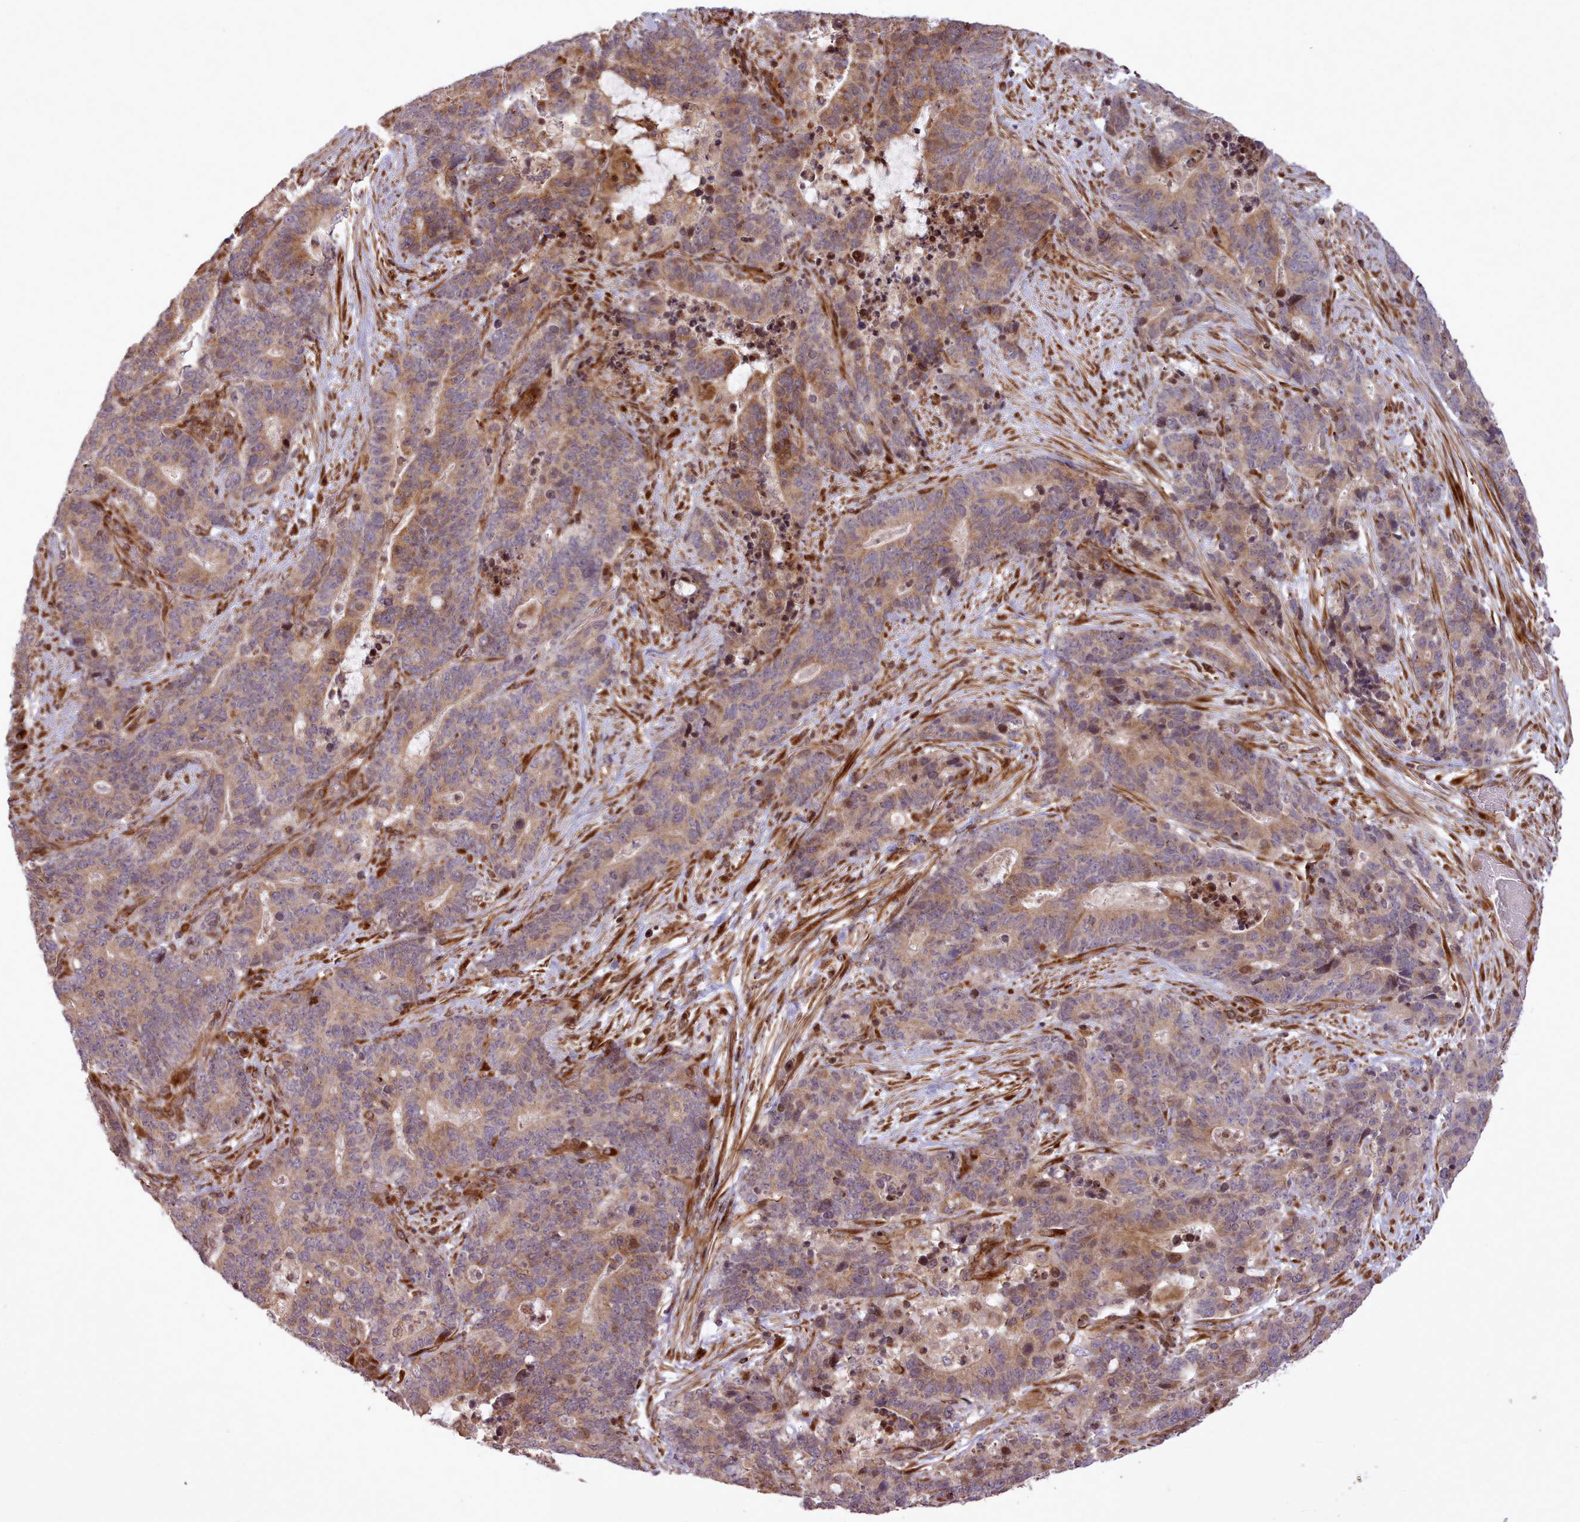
{"staining": {"intensity": "moderate", "quantity": "25%-75%", "location": "cytoplasmic/membranous"}, "tissue": "stomach cancer", "cell_type": "Tumor cells", "image_type": "cancer", "snomed": [{"axis": "morphology", "description": "Normal tissue, NOS"}, {"axis": "morphology", "description": "Adenocarcinoma, NOS"}, {"axis": "topography", "description": "Stomach"}], "caption": "Immunohistochemical staining of human stomach adenocarcinoma reveals medium levels of moderate cytoplasmic/membranous protein expression in about 25%-75% of tumor cells.", "gene": "NLRP7", "patient": {"sex": "female", "age": 64}}